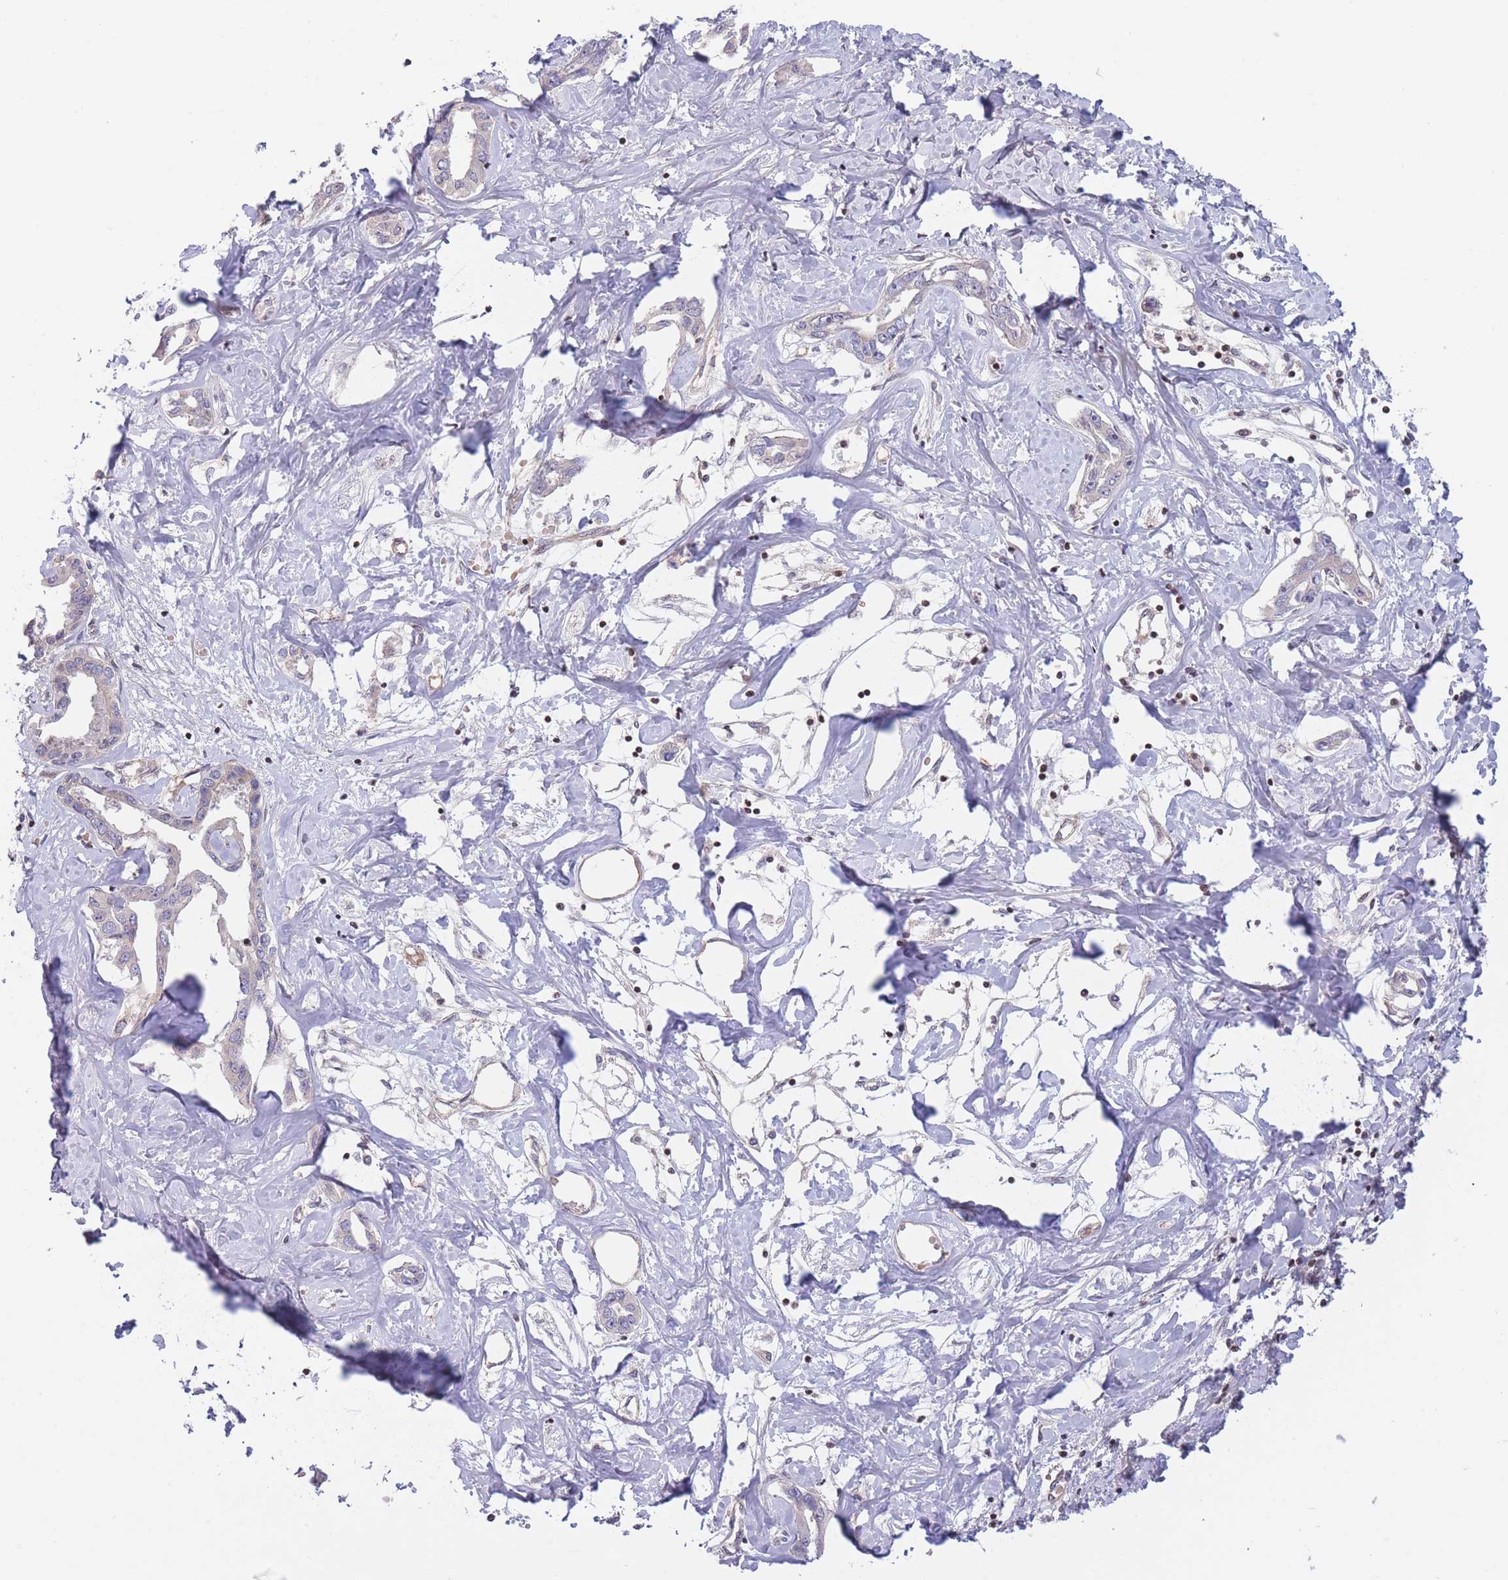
{"staining": {"intensity": "negative", "quantity": "none", "location": "none"}, "tissue": "liver cancer", "cell_type": "Tumor cells", "image_type": "cancer", "snomed": [{"axis": "morphology", "description": "Cholangiocarcinoma"}, {"axis": "topography", "description": "Liver"}], "caption": "High power microscopy photomicrograph of an immunohistochemistry (IHC) histopathology image of liver cholangiocarcinoma, revealing no significant staining in tumor cells.", "gene": "SLC35F5", "patient": {"sex": "male", "age": 59}}